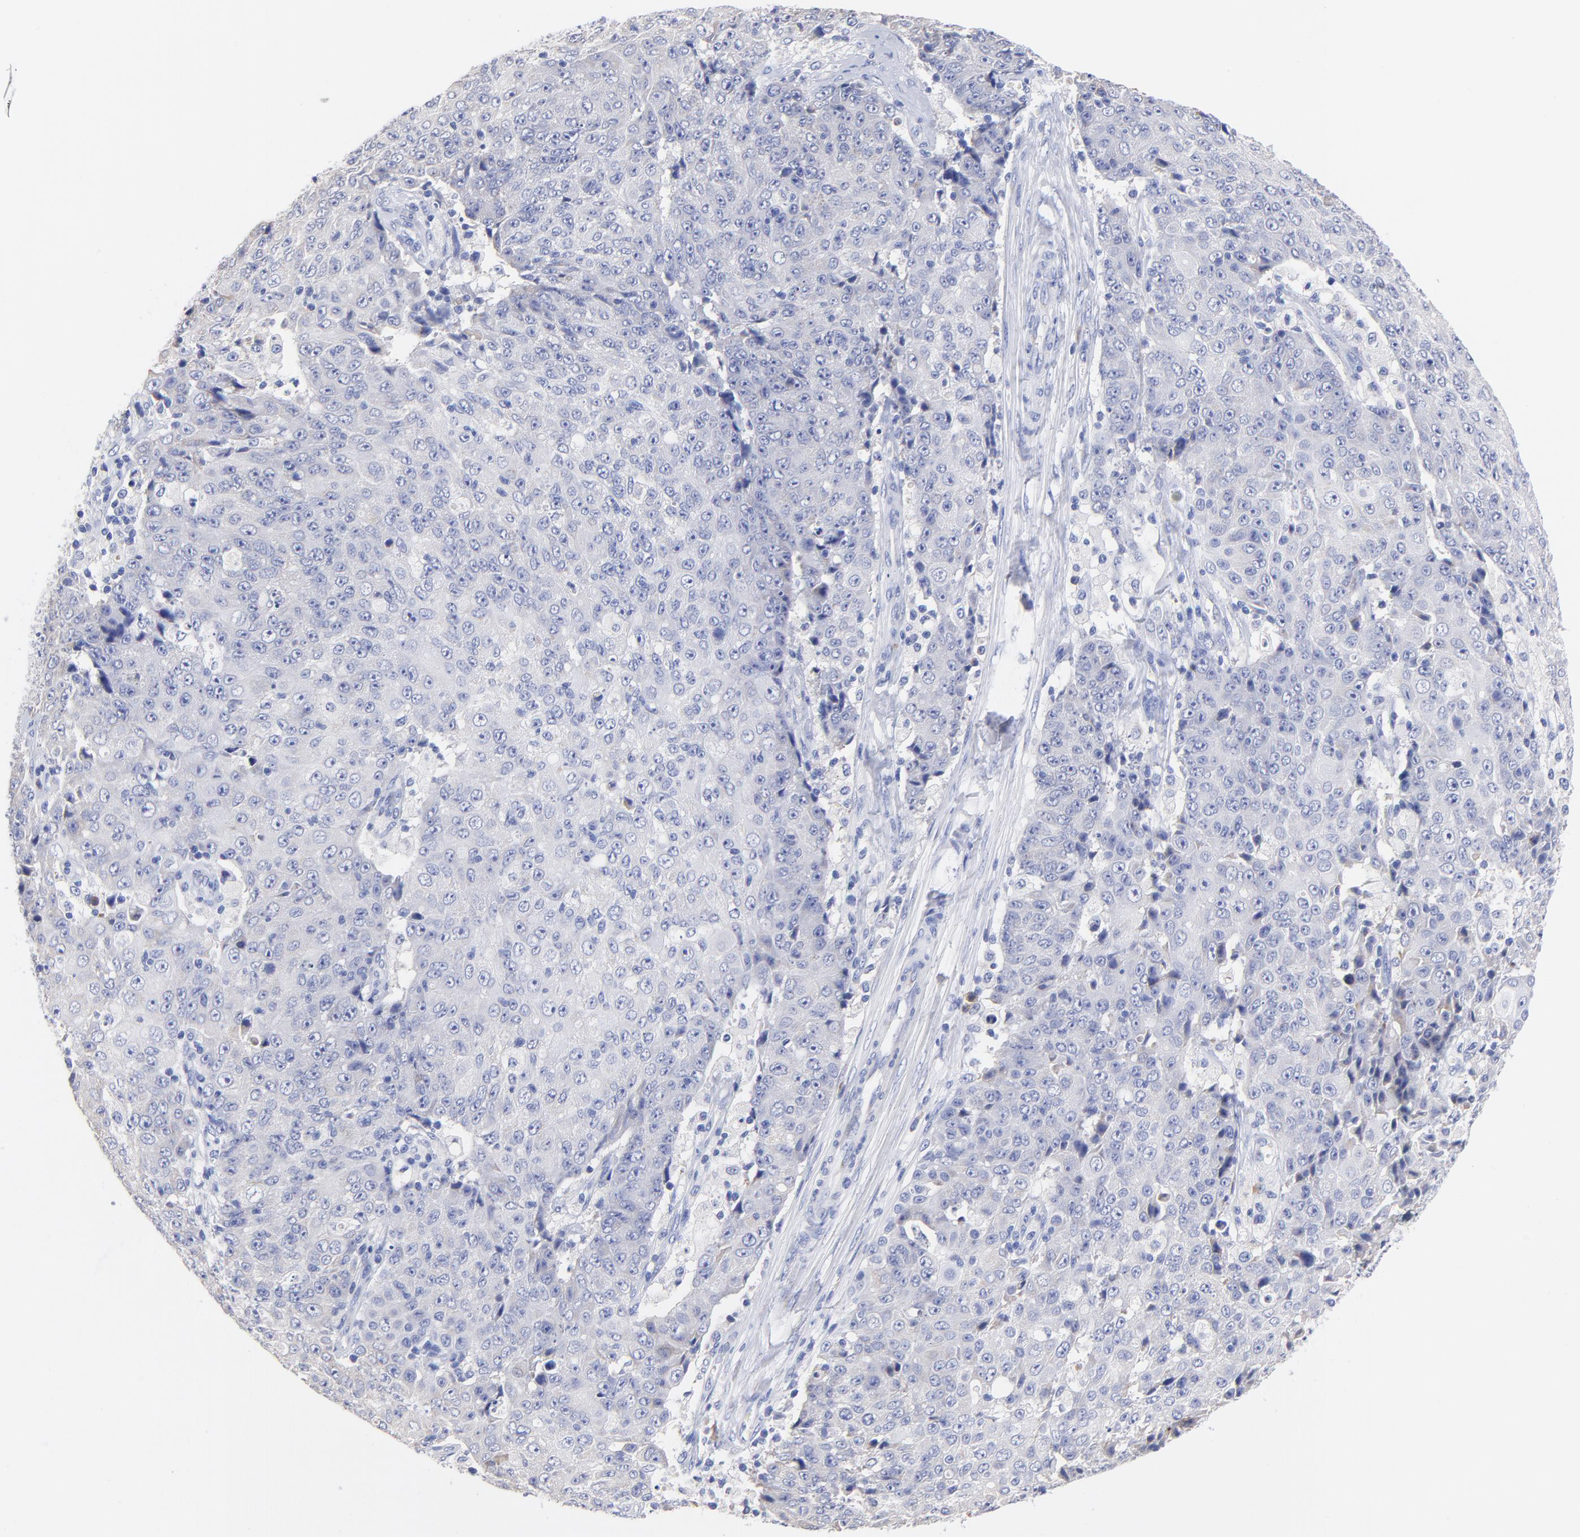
{"staining": {"intensity": "negative", "quantity": "none", "location": "none"}, "tissue": "ovarian cancer", "cell_type": "Tumor cells", "image_type": "cancer", "snomed": [{"axis": "morphology", "description": "Carcinoma, endometroid"}, {"axis": "topography", "description": "Ovary"}], "caption": "Immunohistochemistry micrograph of human ovarian cancer (endometroid carcinoma) stained for a protein (brown), which reveals no positivity in tumor cells.", "gene": "LAX1", "patient": {"sex": "female", "age": 42}}